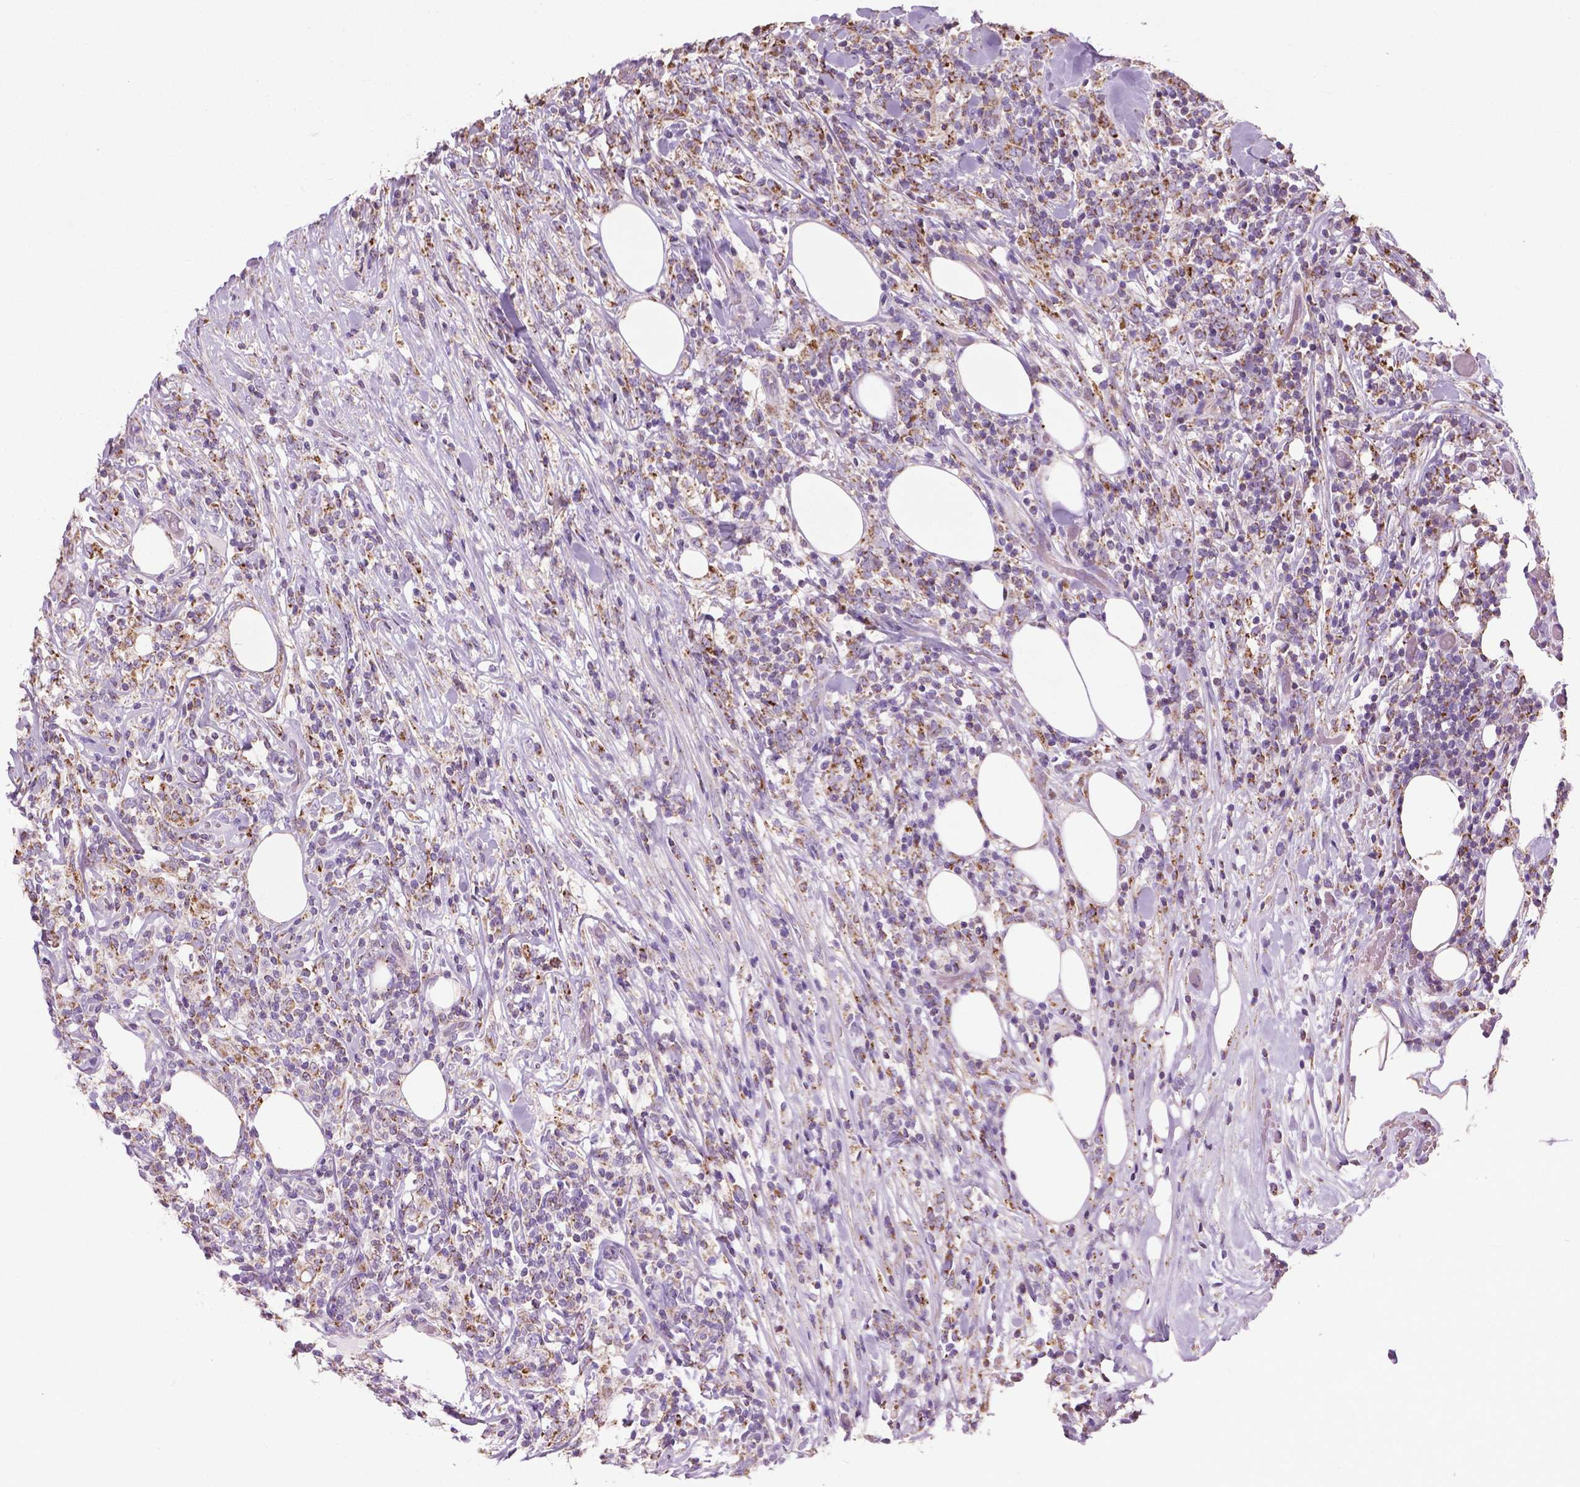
{"staining": {"intensity": "moderate", "quantity": "25%-75%", "location": "cytoplasmic/membranous"}, "tissue": "lymphoma", "cell_type": "Tumor cells", "image_type": "cancer", "snomed": [{"axis": "morphology", "description": "Malignant lymphoma, non-Hodgkin's type, High grade"}, {"axis": "topography", "description": "Lymph node"}], "caption": "Human malignant lymphoma, non-Hodgkin's type (high-grade) stained for a protein (brown) reveals moderate cytoplasmic/membranous positive positivity in about 25%-75% of tumor cells.", "gene": "VDAC1", "patient": {"sex": "female", "age": 84}}